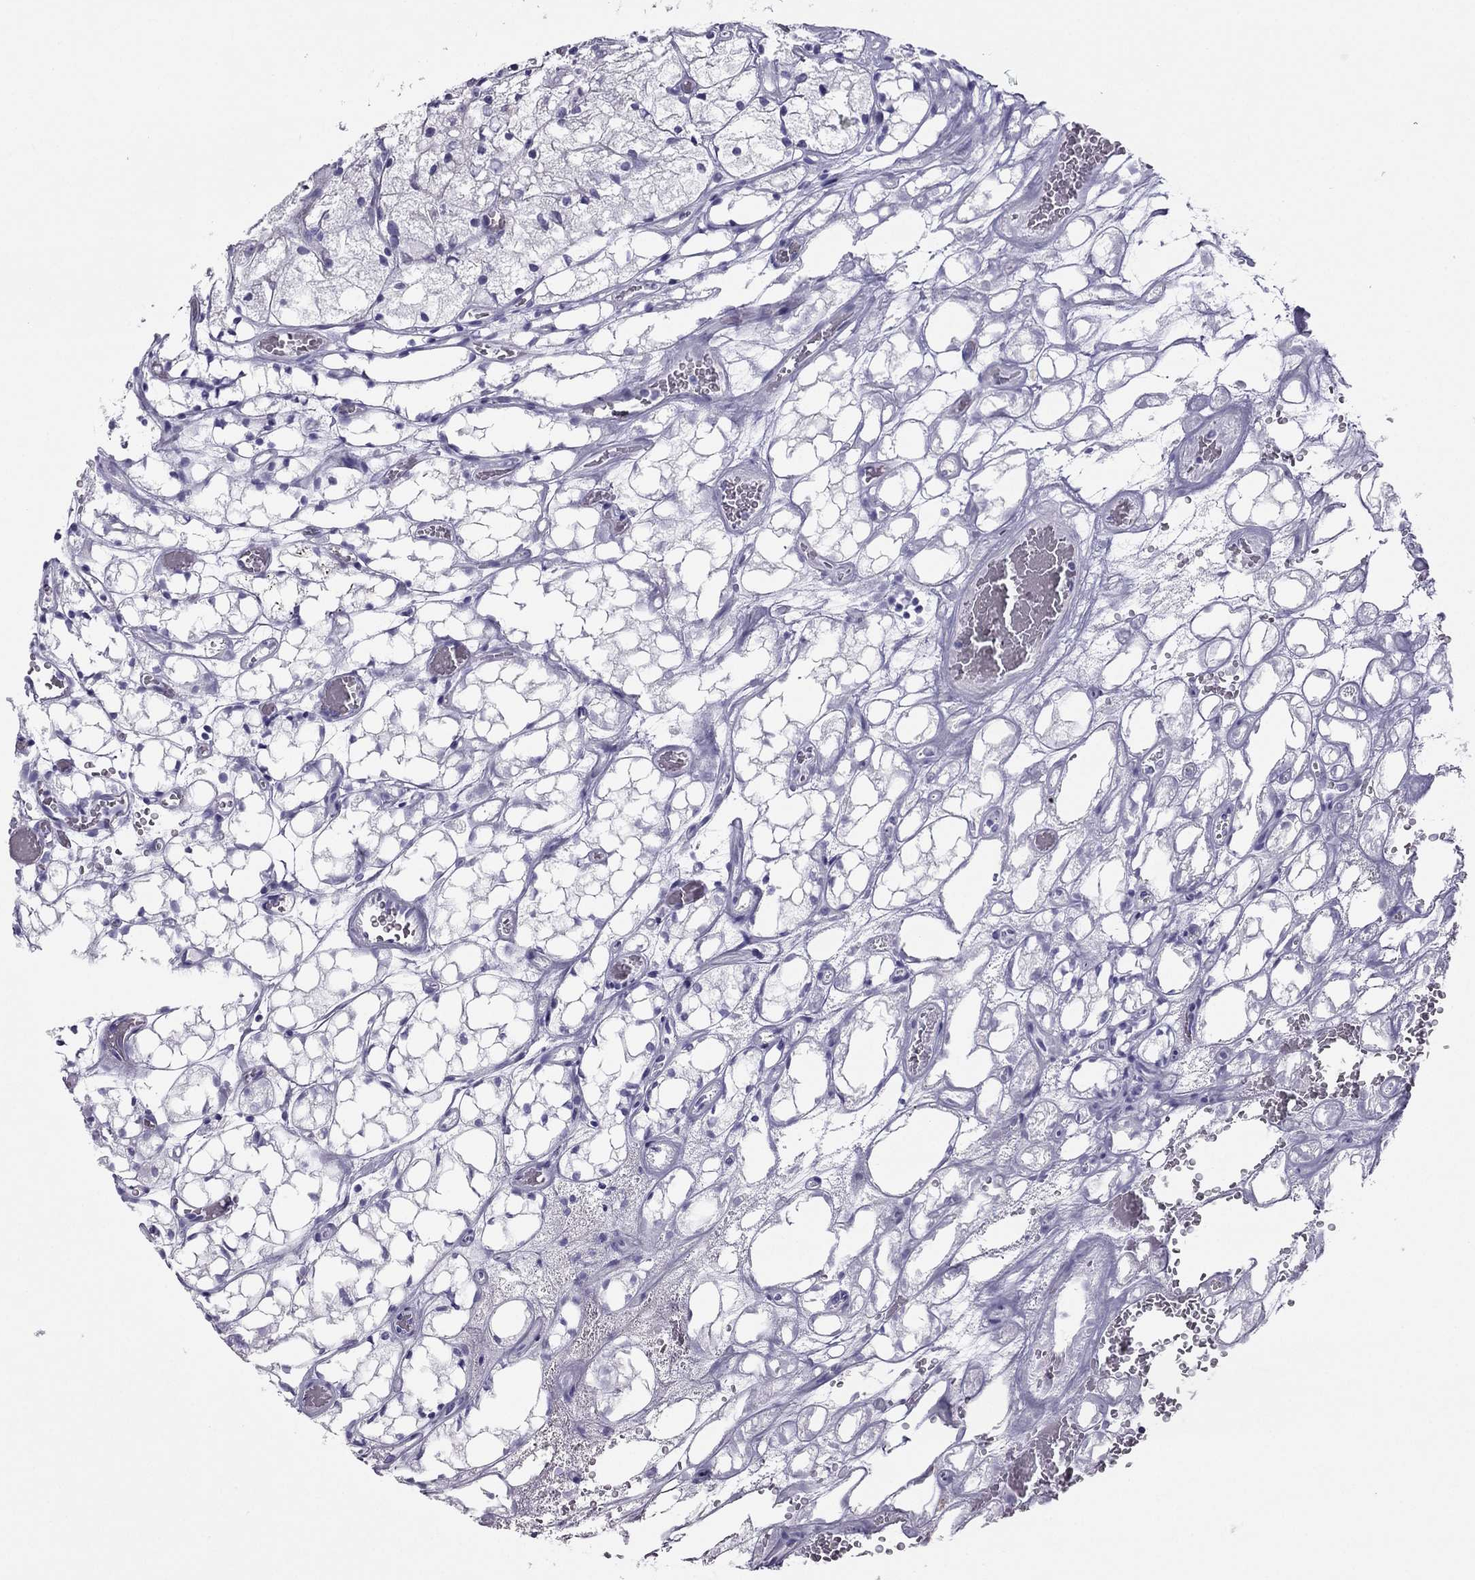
{"staining": {"intensity": "negative", "quantity": "none", "location": "none"}, "tissue": "renal cancer", "cell_type": "Tumor cells", "image_type": "cancer", "snomed": [{"axis": "morphology", "description": "Adenocarcinoma, NOS"}, {"axis": "topography", "description": "Kidney"}], "caption": "Micrograph shows no significant protein staining in tumor cells of renal adenocarcinoma.", "gene": "MAEL", "patient": {"sex": "female", "age": 69}}